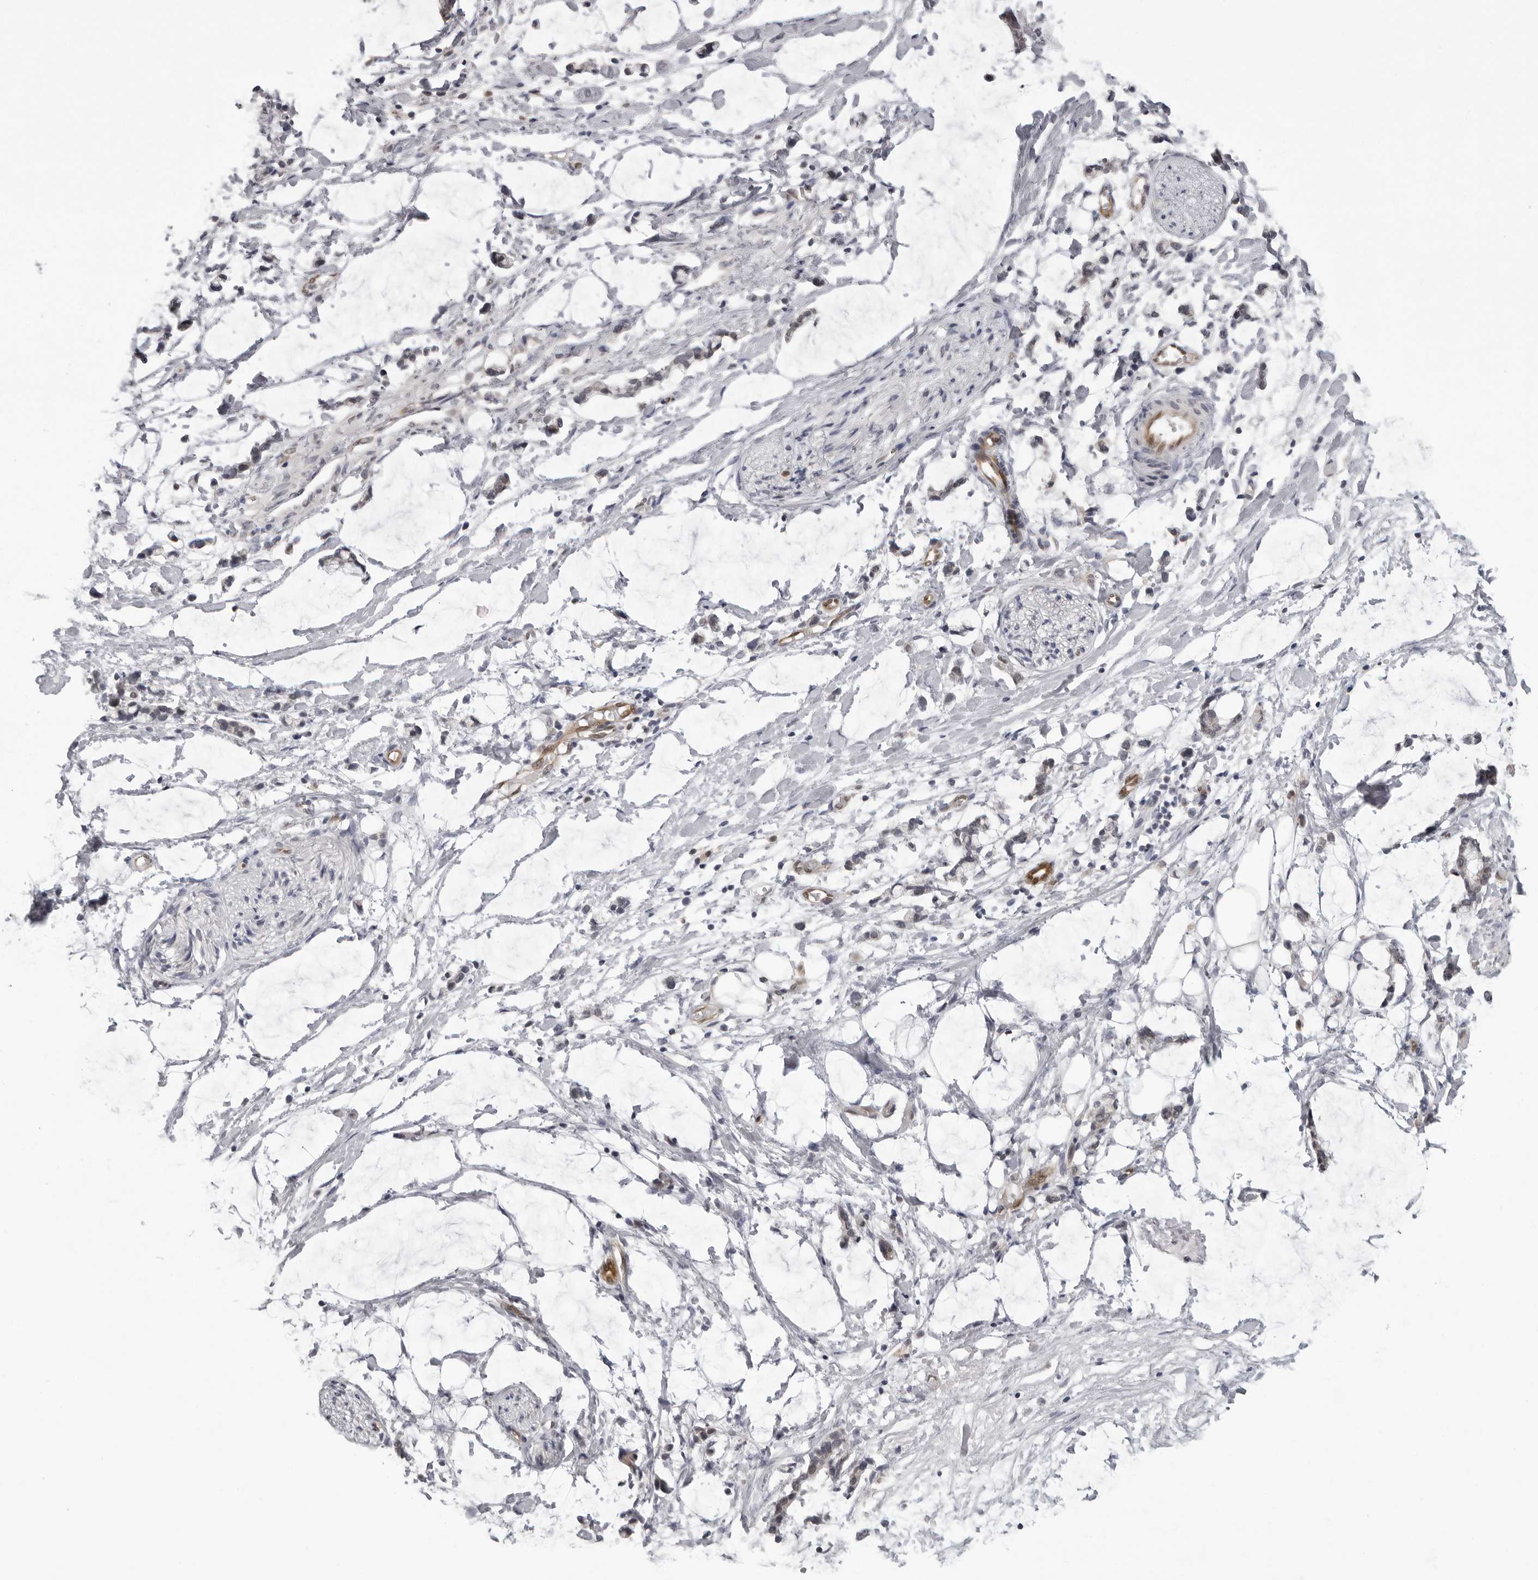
{"staining": {"intensity": "negative", "quantity": "none", "location": "none"}, "tissue": "adipose tissue", "cell_type": "Adipocytes", "image_type": "normal", "snomed": [{"axis": "morphology", "description": "Normal tissue, NOS"}, {"axis": "morphology", "description": "Adenocarcinoma, NOS"}, {"axis": "topography", "description": "Colon"}, {"axis": "topography", "description": "Peripheral nerve tissue"}], "caption": "DAB immunohistochemical staining of benign human adipose tissue shows no significant staining in adipocytes. The staining is performed using DAB brown chromogen with nuclei counter-stained in using hematoxylin.", "gene": "MAPK12", "patient": {"sex": "male", "age": 14}}